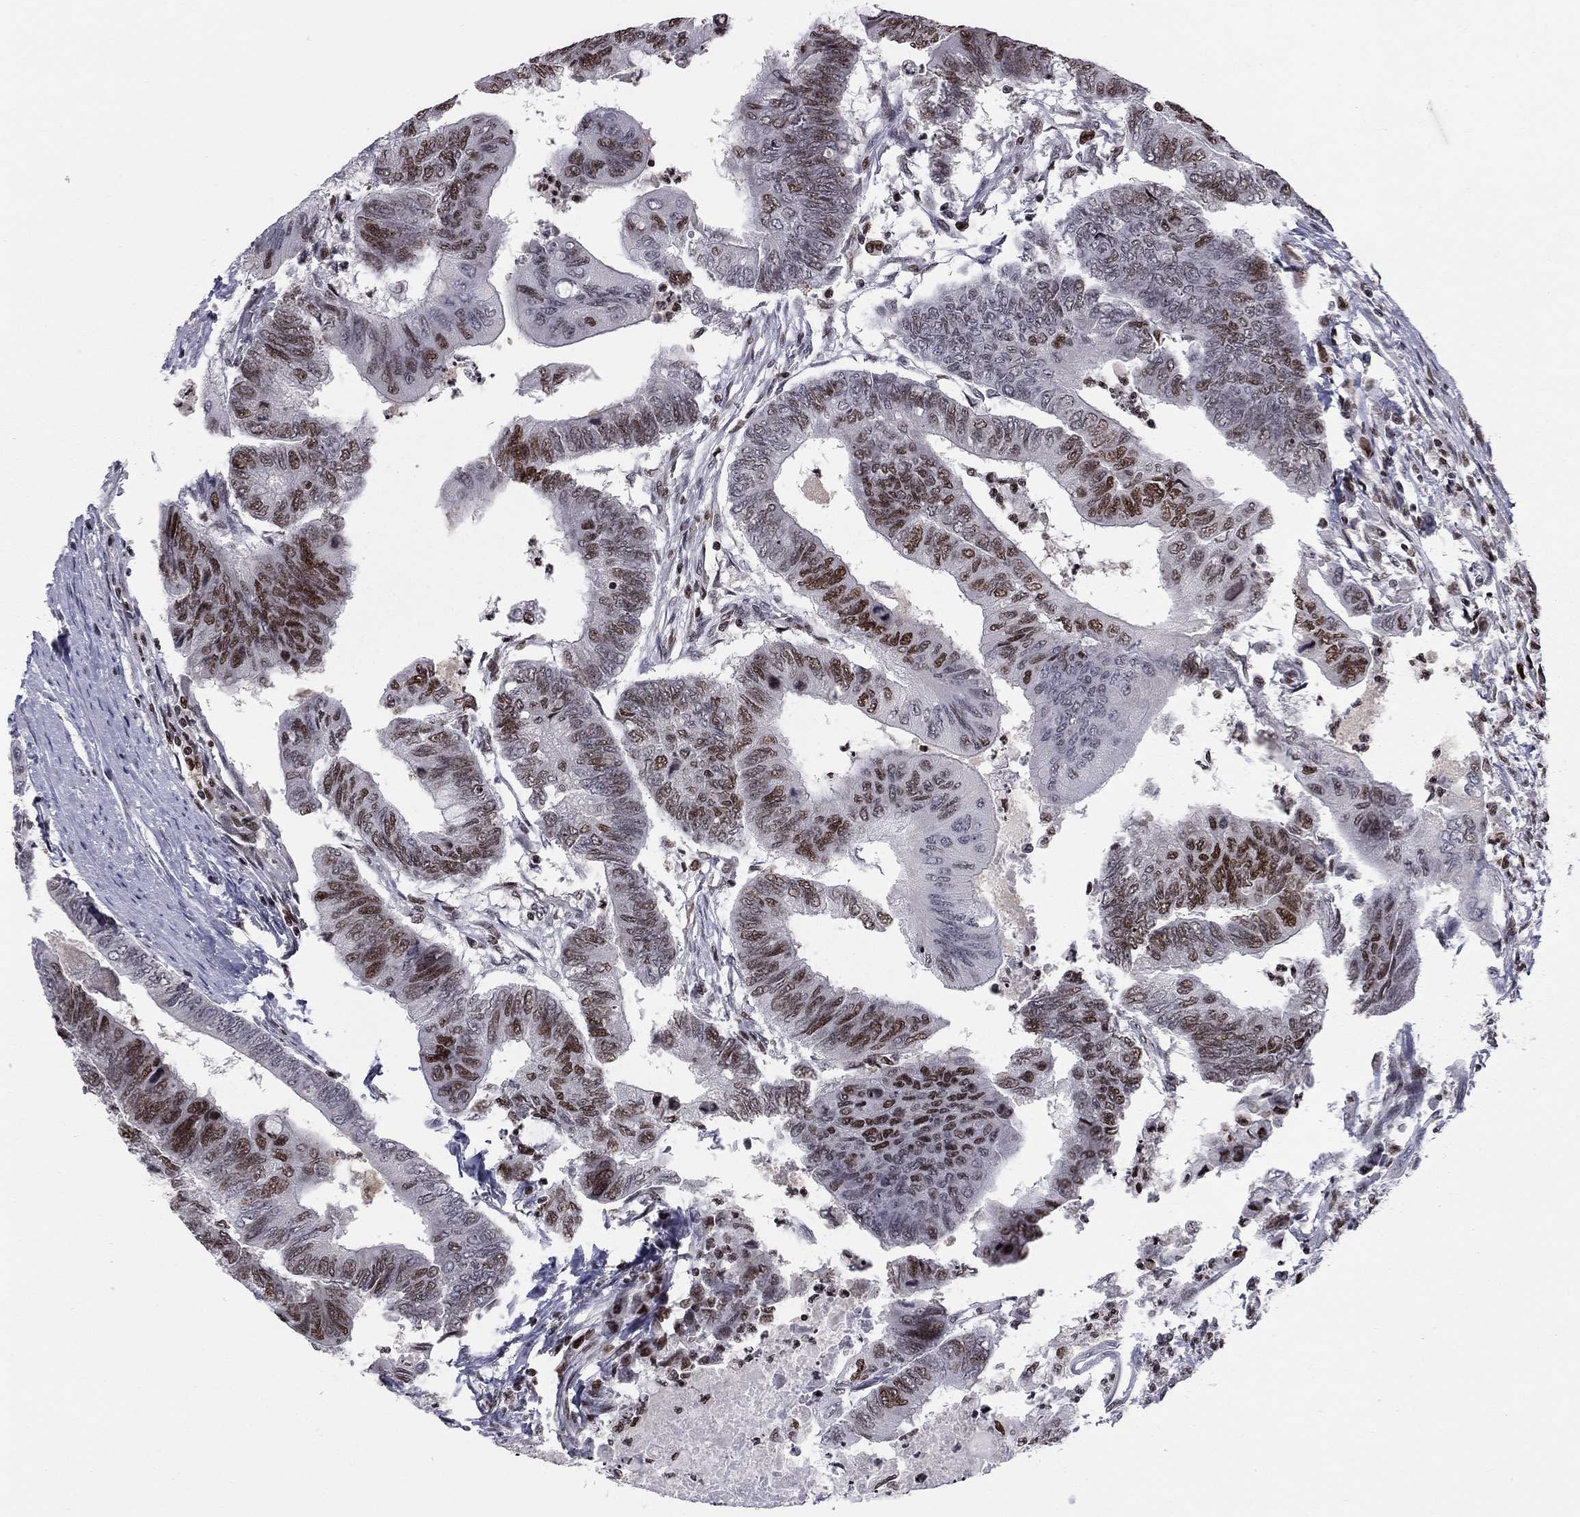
{"staining": {"intensity": "strong", "quantity": "25%-75%", "location": "nuclear"}, "tissue": "colorectal cancer", "cell_type": "Tumor cells", "image_type": "cancer", "snomed": [{"axis": "morphology", "description": "Normal tissue, NOS"}, {"axis": "morphology", "description": "Adenocarcinoma, NOS"}, {"axis": "topography", "description": "Rectum"}, {"axis": "topography", "description": "Peripheral nerve tissue"}], "caption": "The immunohistochemical stain shows strong nuclear expression in tumor cells of colorectal cancer tissue.", "gene": "RNASEH2C", "patient": {"sex": "male", "age": 92}}